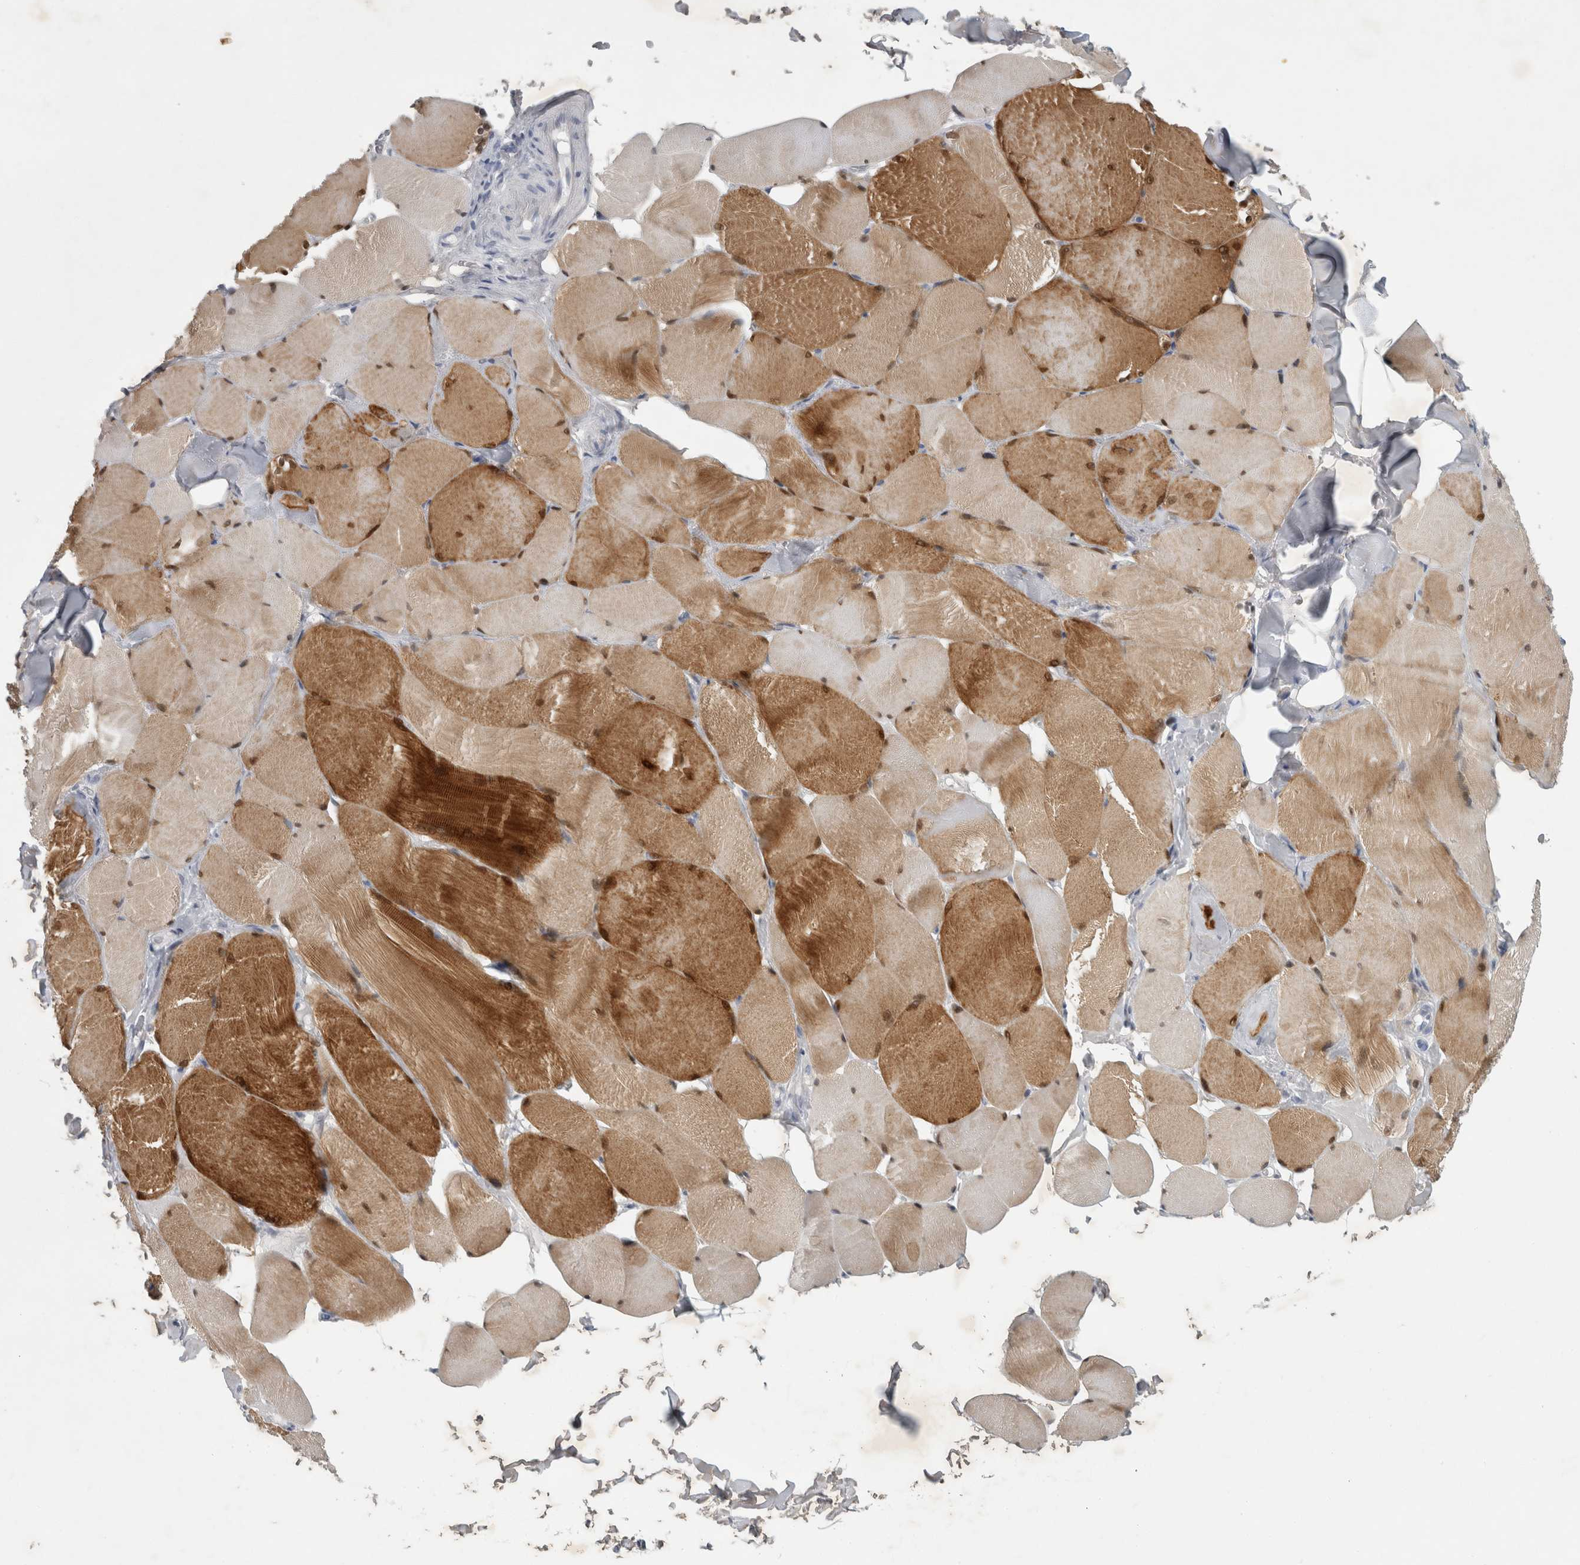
{"staining": {"intensity": "strong", "quantity": "25%-75%", "location": "cytoplasmic/membranous,nuclear"}, "tissue": "skeletal muscle", "cell_type": "Myocytes", "image_type": "normal", "snomed": [{"axis": "morphology", "description": "Normal tissue, NOS"}, {"axis": "topography", "description": "Skin"}, {"axis": "topography", "description": "Skeletal muscle"}], "caption": "Skeletal muscle stained for a protein (brown) exhibits strong cytoplasmic/membranous,nuclear positive positivity in about 25%-75% of myocytes.", "gene": "FXYD7", "patient": {"sex": "male", "age": 83}}